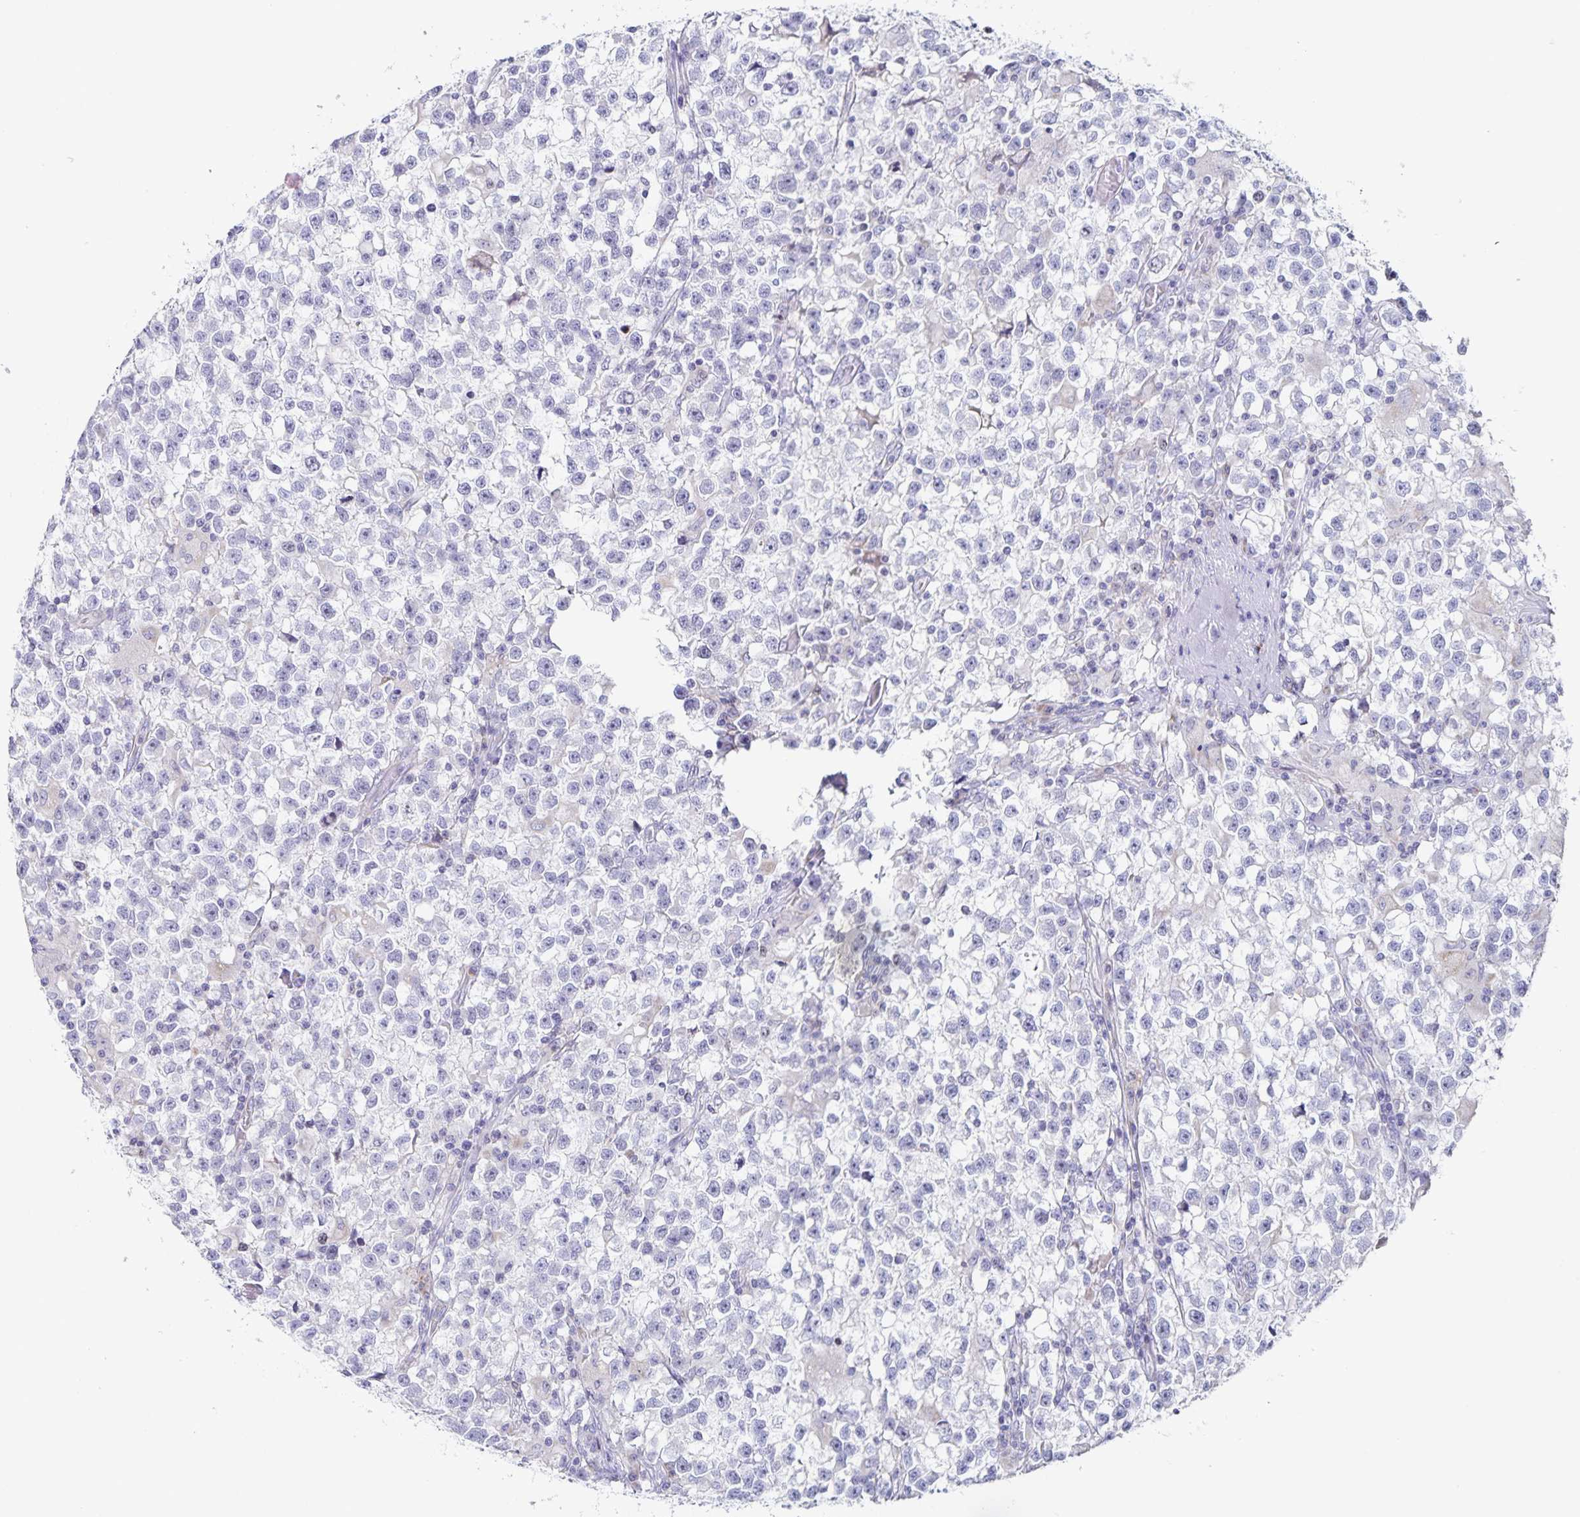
{"staining": {"intensity": "negative", "quantity": "none", "location": "none"}, "tissue": "testis cancer", "cell_type": "Tumor cells", "image_type": "cancer", "snomed": [{"axis": "morphology", "description": "Seminoma, NOS"}, {"axis": "topography", "description": "Testis"}], "caption": "Tumor cells show no significant expression in testis cancer (seminoma). (Stains: DAB (3,3'-diaminobenzidine) immunohistochemistry (IHC) with hematoxylin counter stain, Microscopy: brightfield microscopy at high magnification).", "gene": "CENPH", "patient": {"sex": "male", "age": 31}}